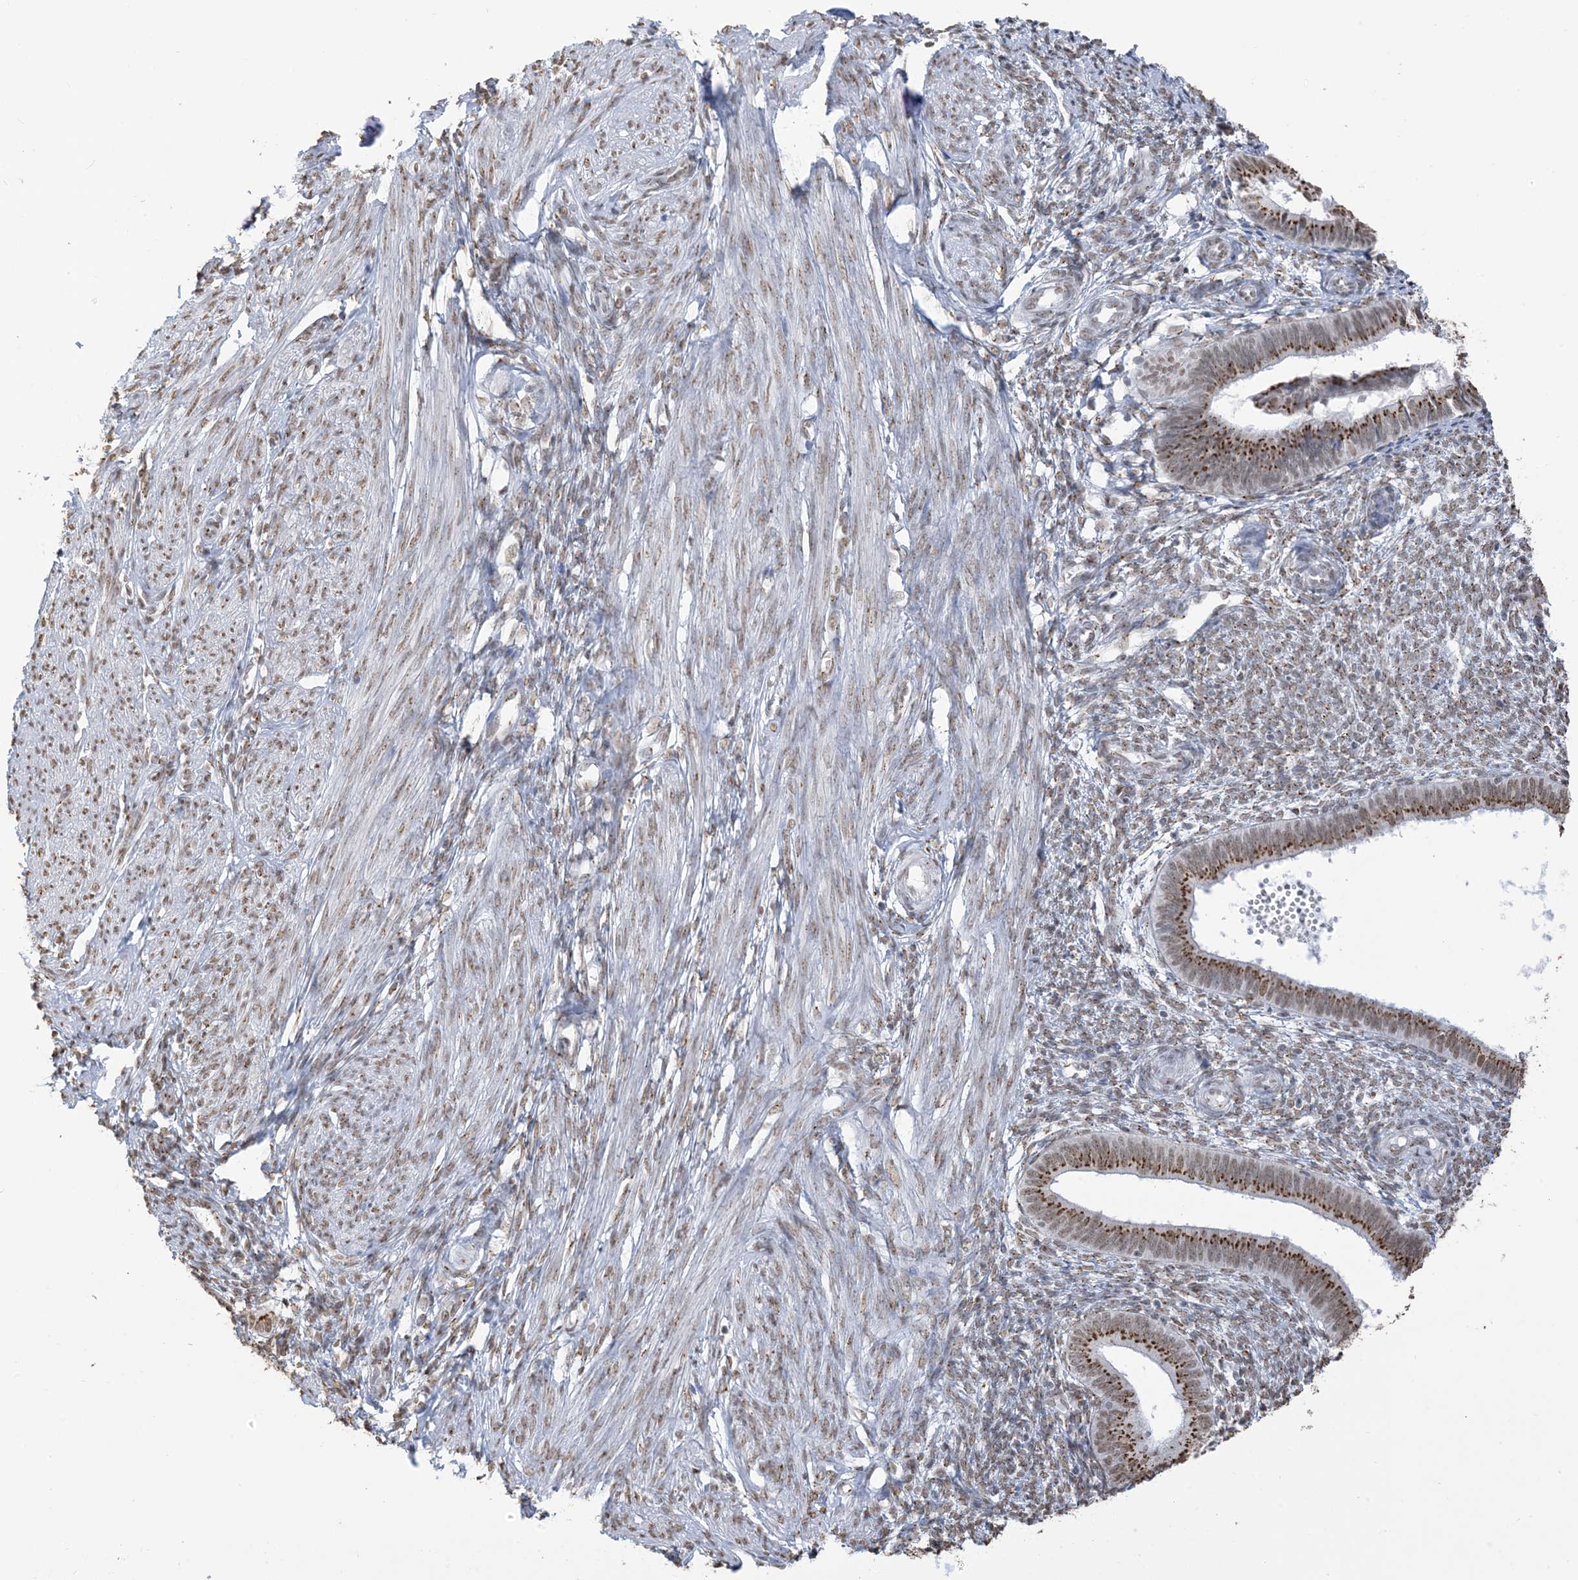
{"staining": {"intensity": "moderate", "quantity": ">75%", "location": "cytoplasmic/membranous,nuclear"}, "tissue": "endometrium", "cell_type": "Cells in endometrial stroma", "image_type": "normal", "snomed": [{"axis": "morphology", "description": "Normal tissue, NOS"}, {"axis": "topography", "description": "Endometrium"}], "caption": "Endometrium was stained to show a protein in brown. There is medium levels of moderate cytoplasmic/membranous,nuclear expression in about >75% of cells in endometrial stroma. (DAB IHC, brown staining for protein, blue staining for nuclei).", "gene": "GPR107", "patient": {"sex": "female", "age": 46}}